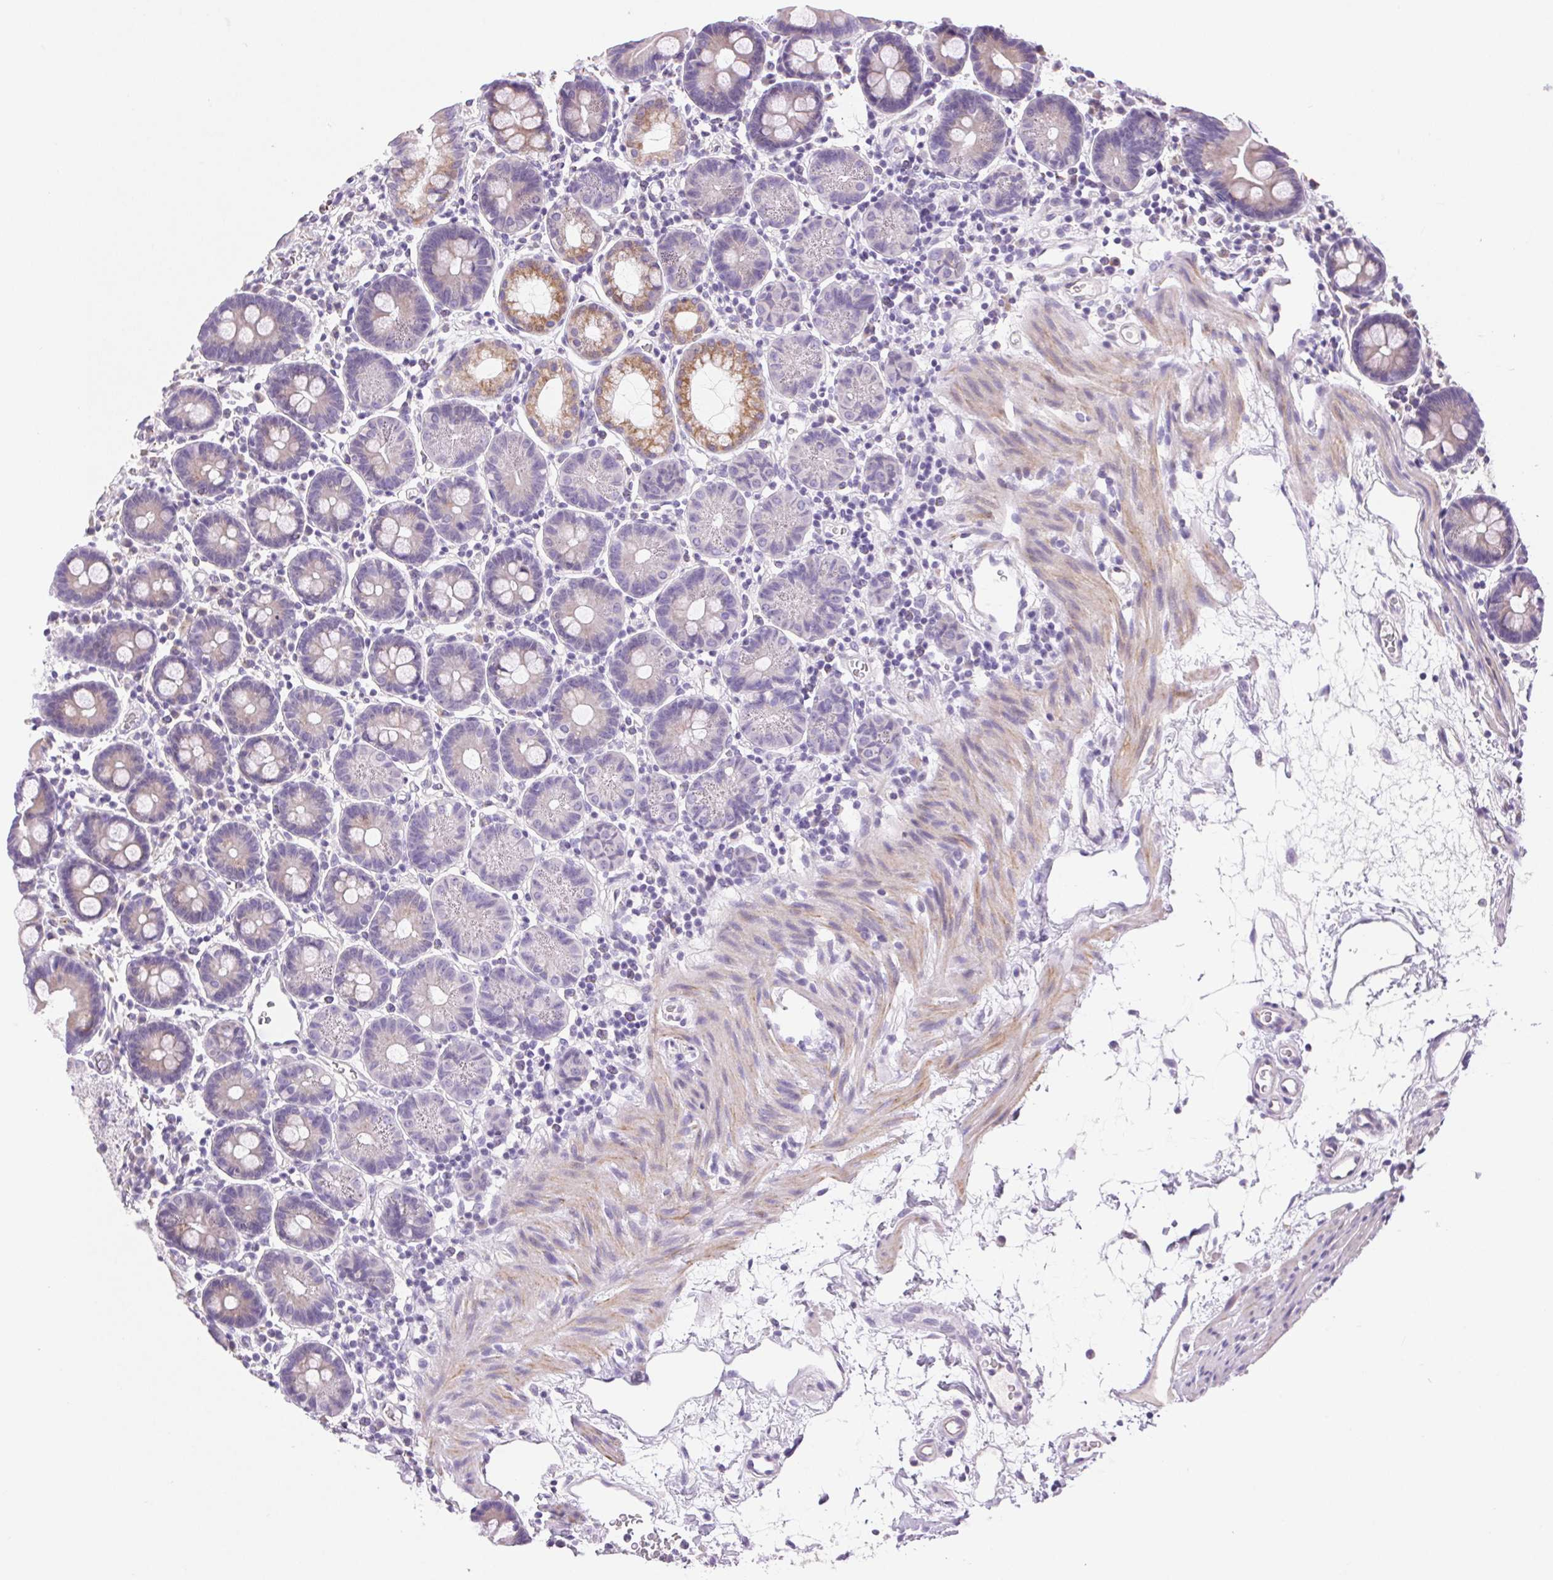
{"staining": {"intensity": "moderate", "quantity": "<25%", "location": "cytoplasmic/membranous"}, "tissue": "duodenum", "cell_type": "Glandular cells", "image_type": "normal", "snomed": [{"axis": "morphology", "description": "Normal tissue, NOS"}, {"axis": "topography", "description": "Pancreas"}, {"axis": "topography", "description": "Duodenum"}], "caption": "Immunohistochemistry (IHC) (DAB (3,3'-diaminobenzidine)) staining of benign human duodenum demonstrates moderate cytoplasmic/membranous protein positivity in approximately <25% of glandular cells.", "gene": "ARHGAP11B", "patient": {"sex": "male", "age": 59}}